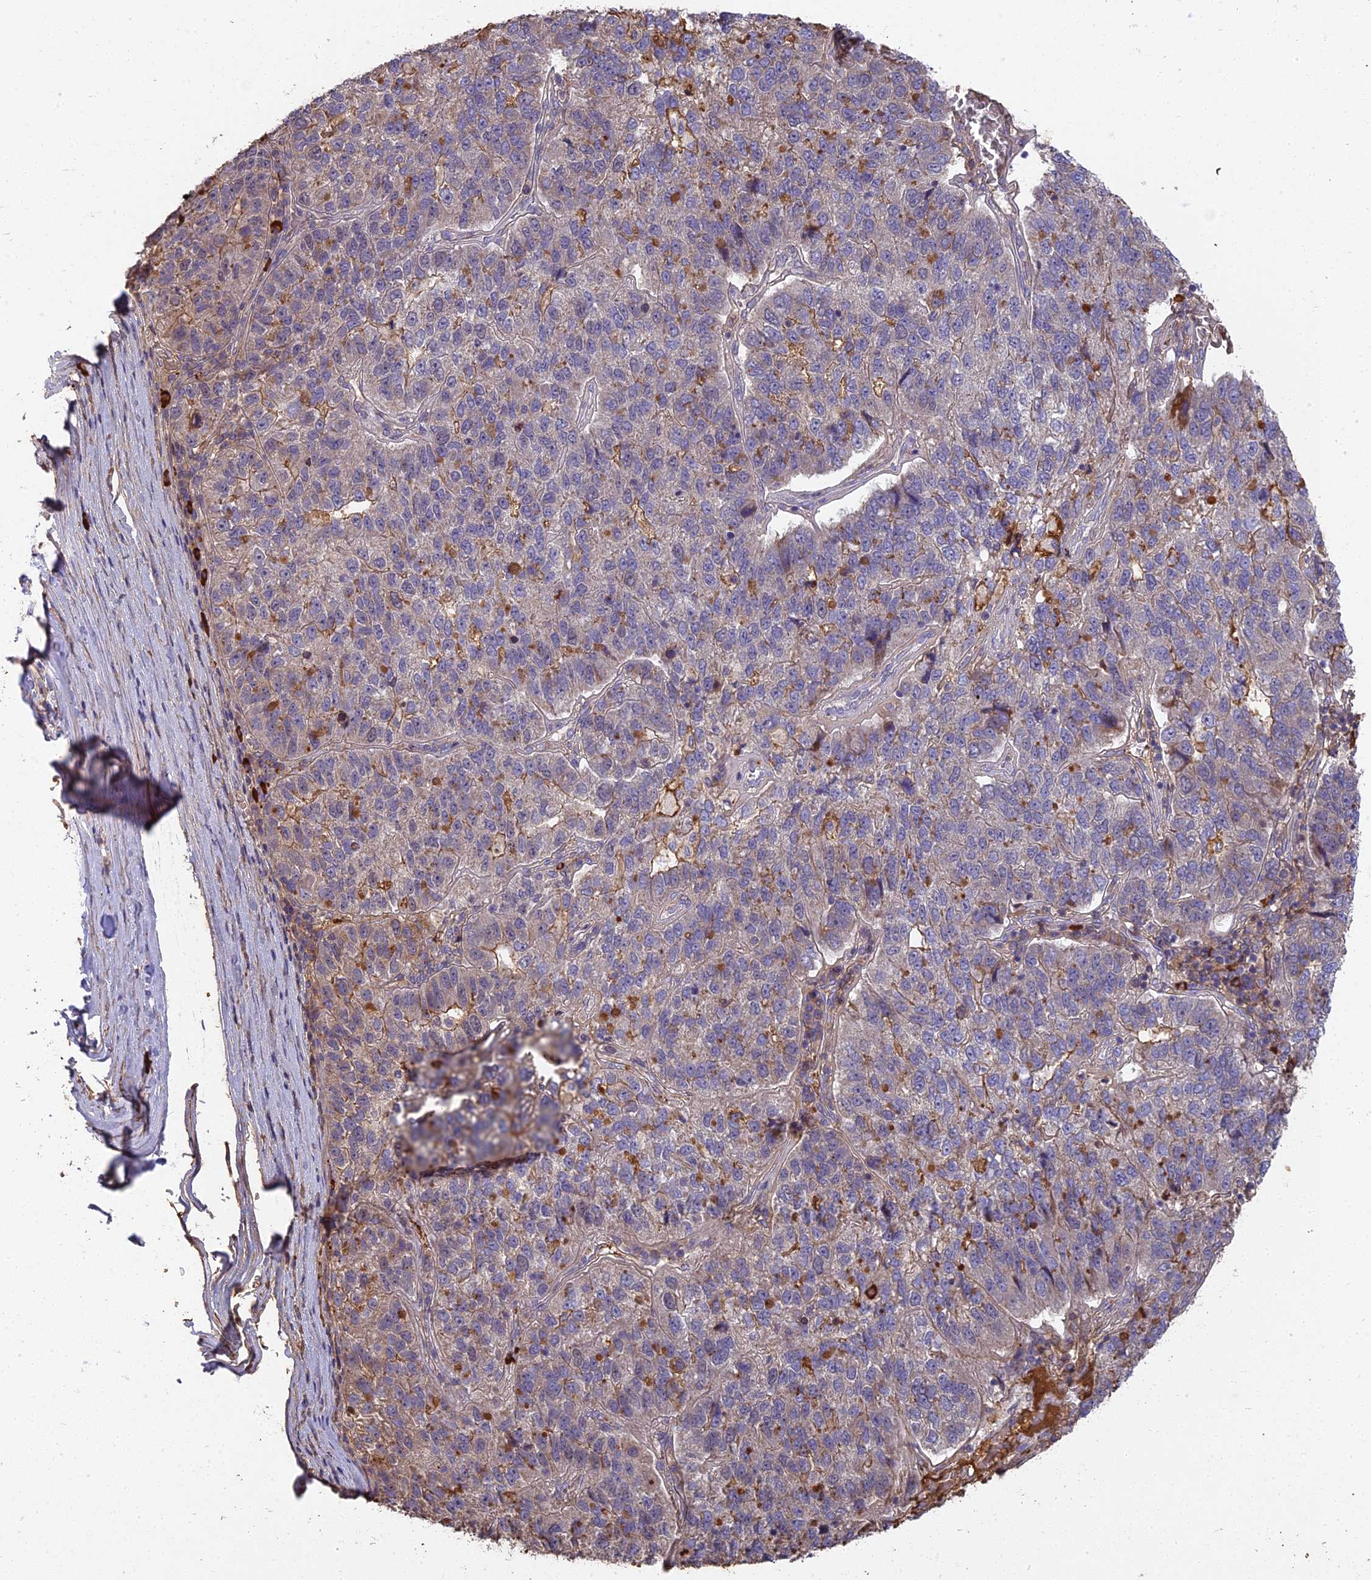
{"staining": {"intensity": "moderate", "quantity": "<25%", "location": "cytoplasmic/membranous"}, "tissue": "pancreatic cancer", "cell_type": "Tumor cells", "image_type": "cancer", "snomed": [{"axis": "morphology", "description": "Adenocarcinoma, NOS"}, {"axis": "topography", "description": "Pancreas"}], "caption": "Immunohistochemical staining of human pancreatic cancer (adenocarcinoma) displays low levels of moderate cytoplasmic/membranous expression in approximately <25% of tumor cells.", "gene": "ERMAP", "patient": {"sex": "female", "age": 61}}